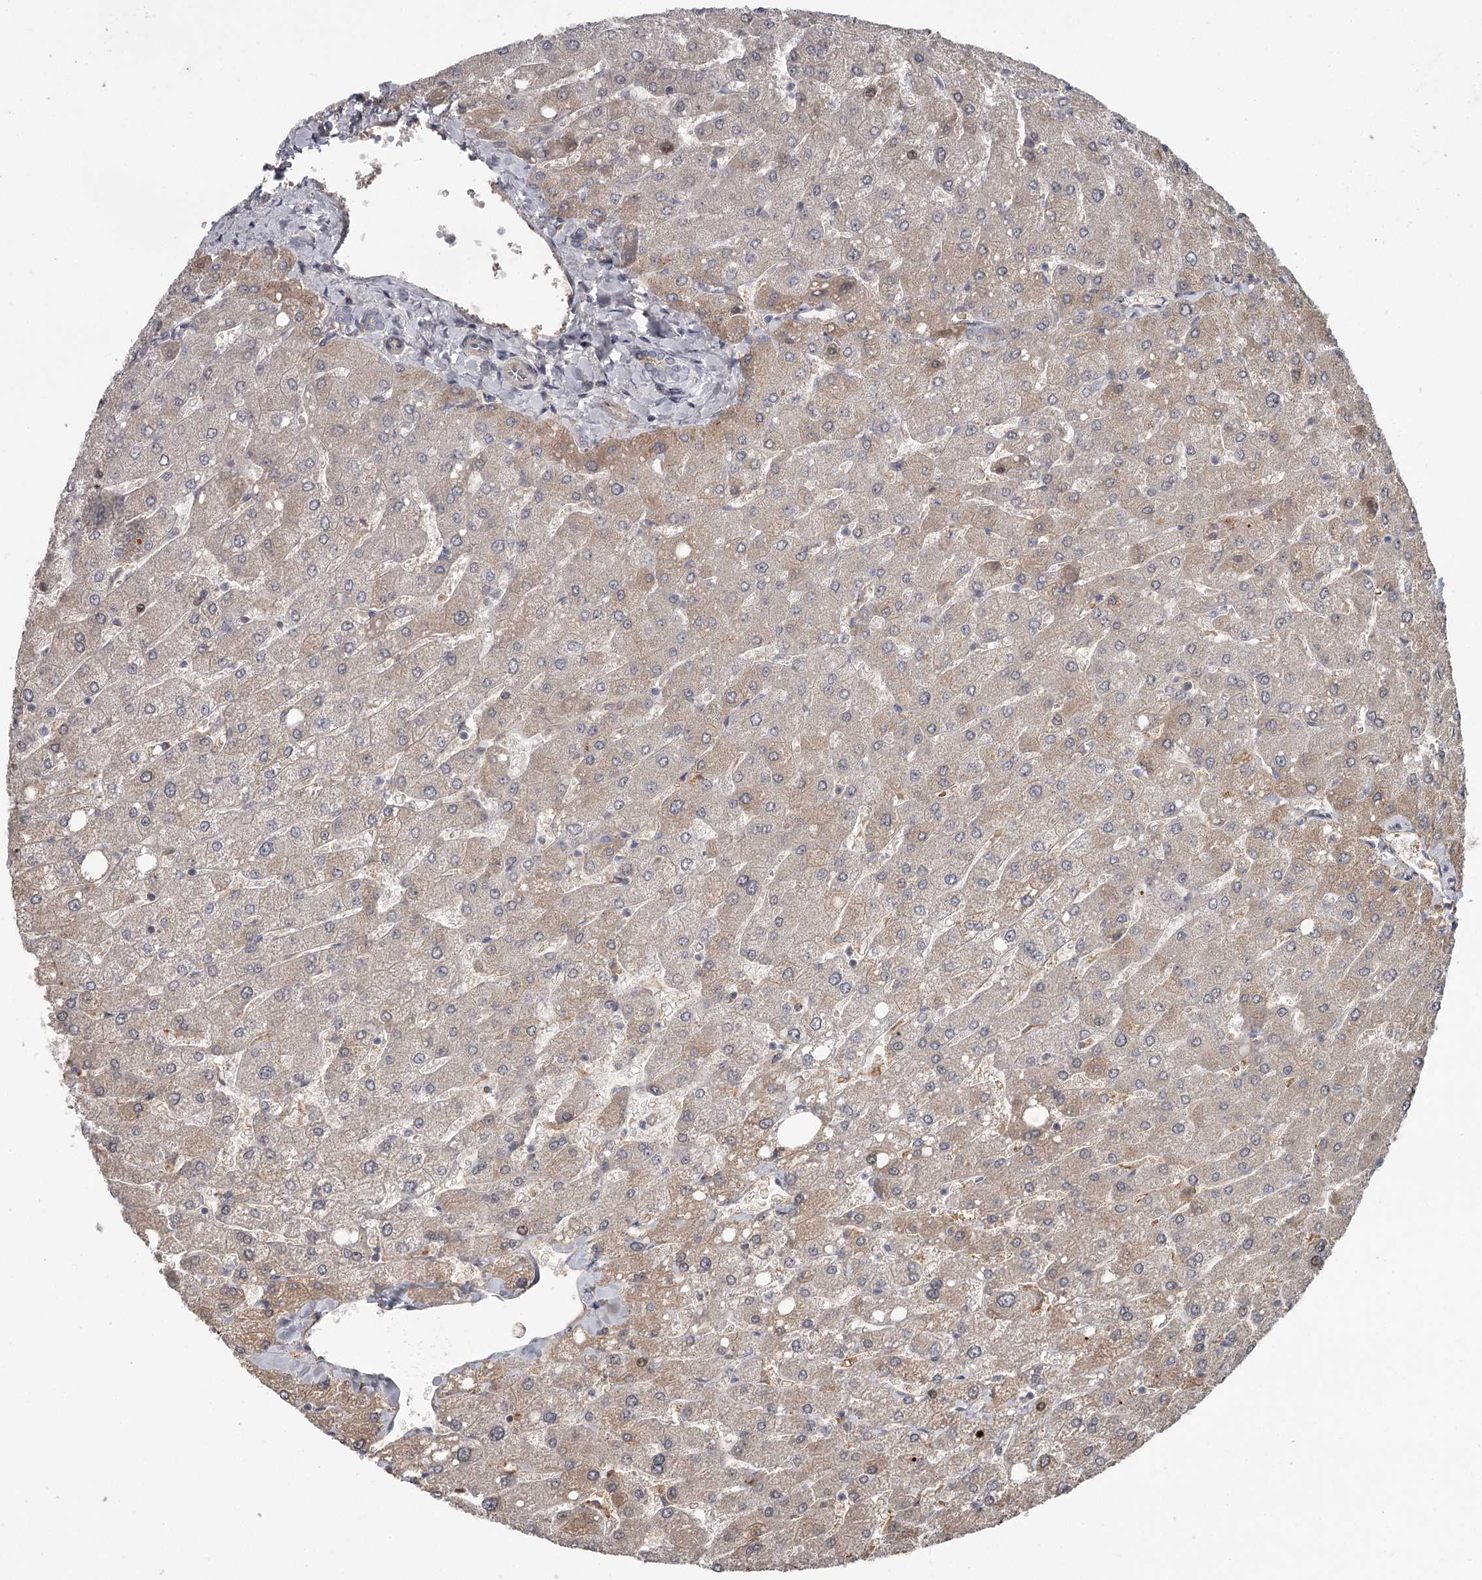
{"staining": {"intensity": "negative", "quantity": "none", "location": "none"}, "tissue": "liver", "cell_type": "Cholangiocytes", "image_type": "normal", "snomed": [{"axis": "morphology", "description": "Normal tissue, NOS"}, {"axis": "topography", "description": "Liver"}], "caption": "Human liver stained for a protein using immunohistochemistry (IHC) reveals no staining in cholangiocytes.", "gene": "DHRS9", "patient": {"sex": "male", "age": 55}}